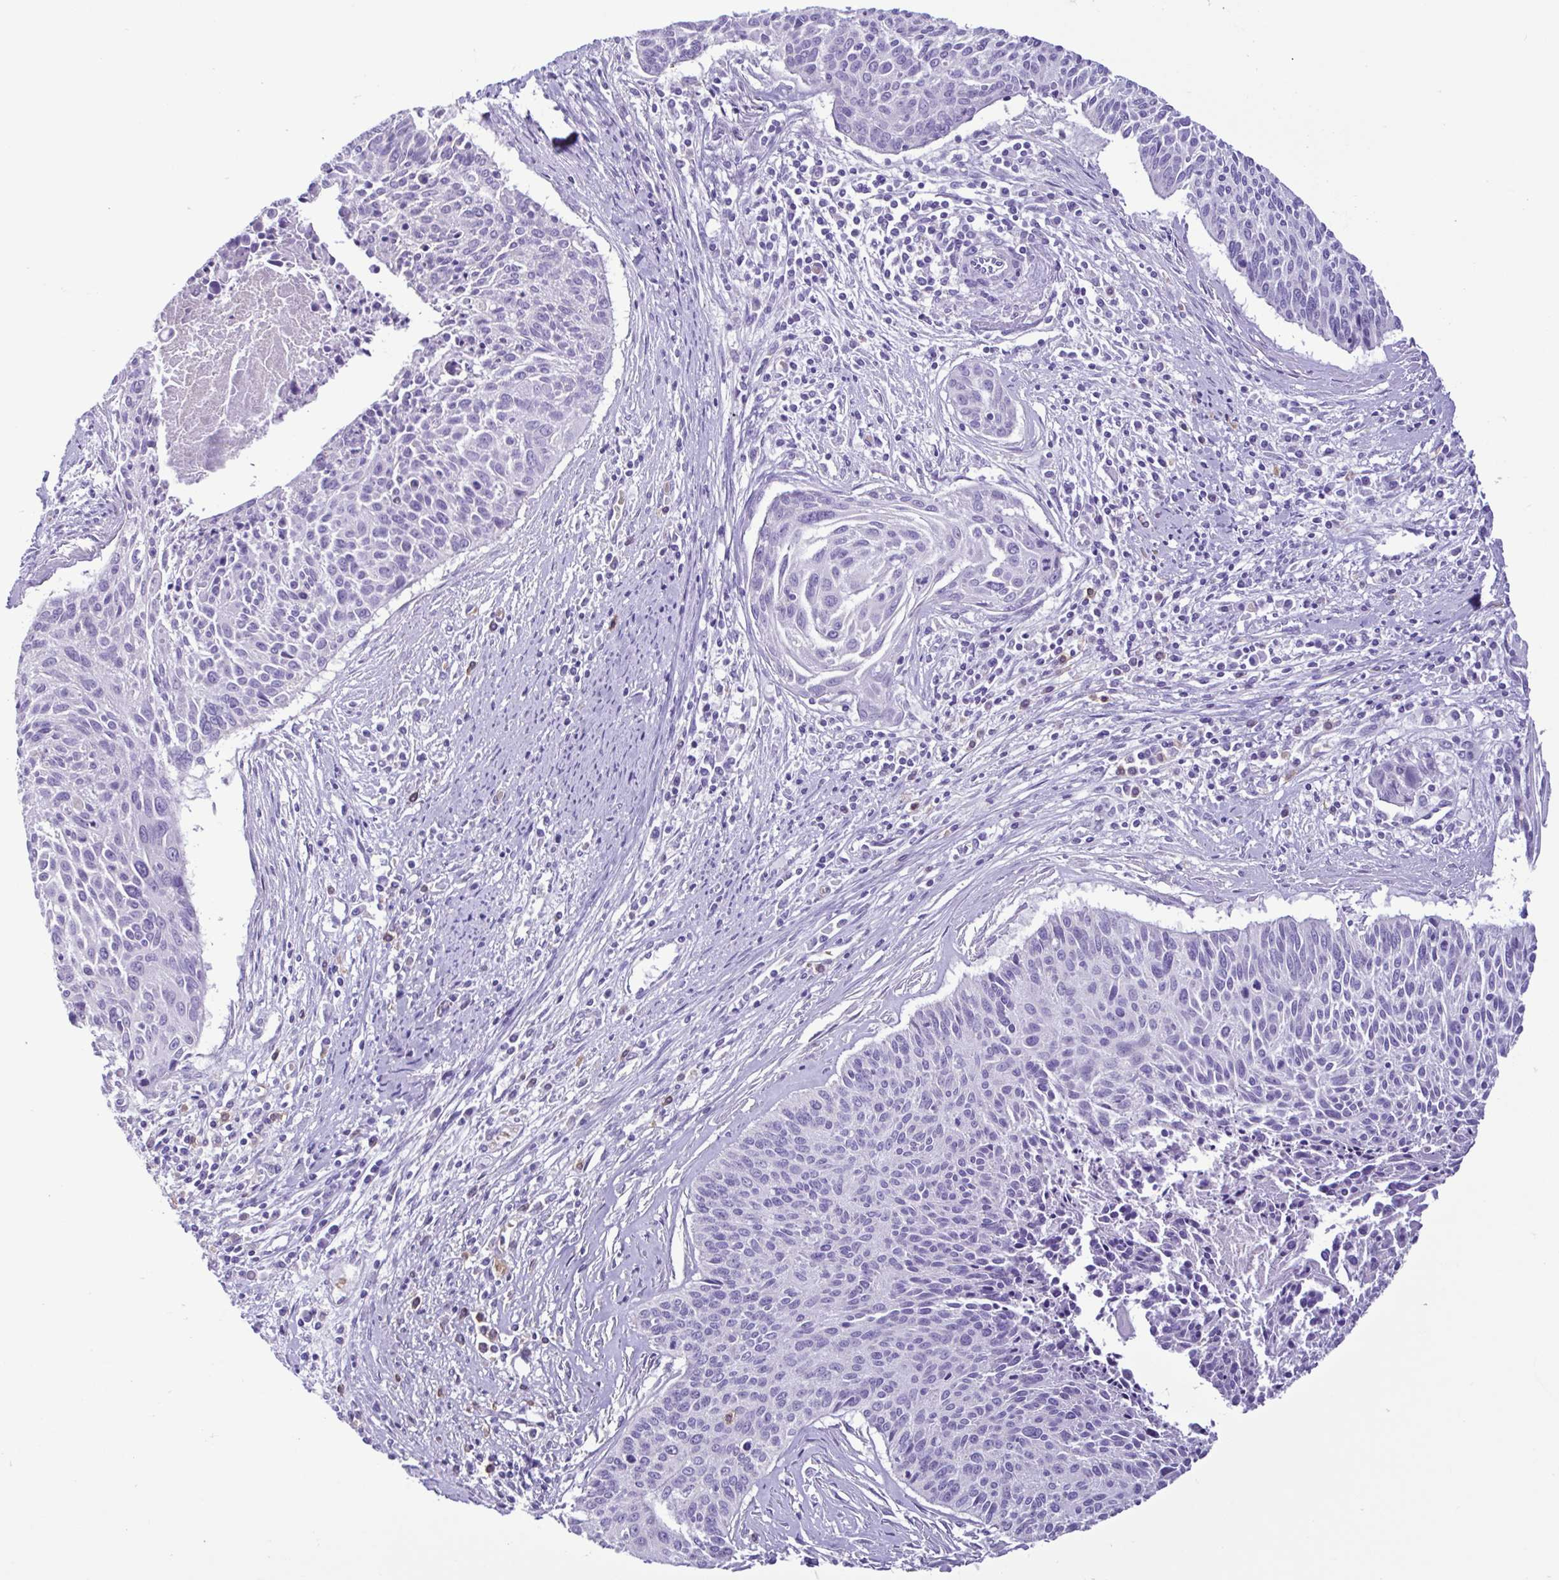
{"staining": {"intensity": "negative", "quantity": "none", "location": "none"}, "tissue": "cervical cancer", "cell_type": "Tumor cells", "image_type": "cancer", "snomed": [{"axis": "morphology", "description": "Squamous cell carcinoma, NOS"}, {"axis": "topography", "description": "Cervix"}], "caption": "This is an IHC histopathology image of cervical cancer. There is no positivity in tumor cells.", "gene": "CBY2", "patient": {"sex": "female", "age": 55}}